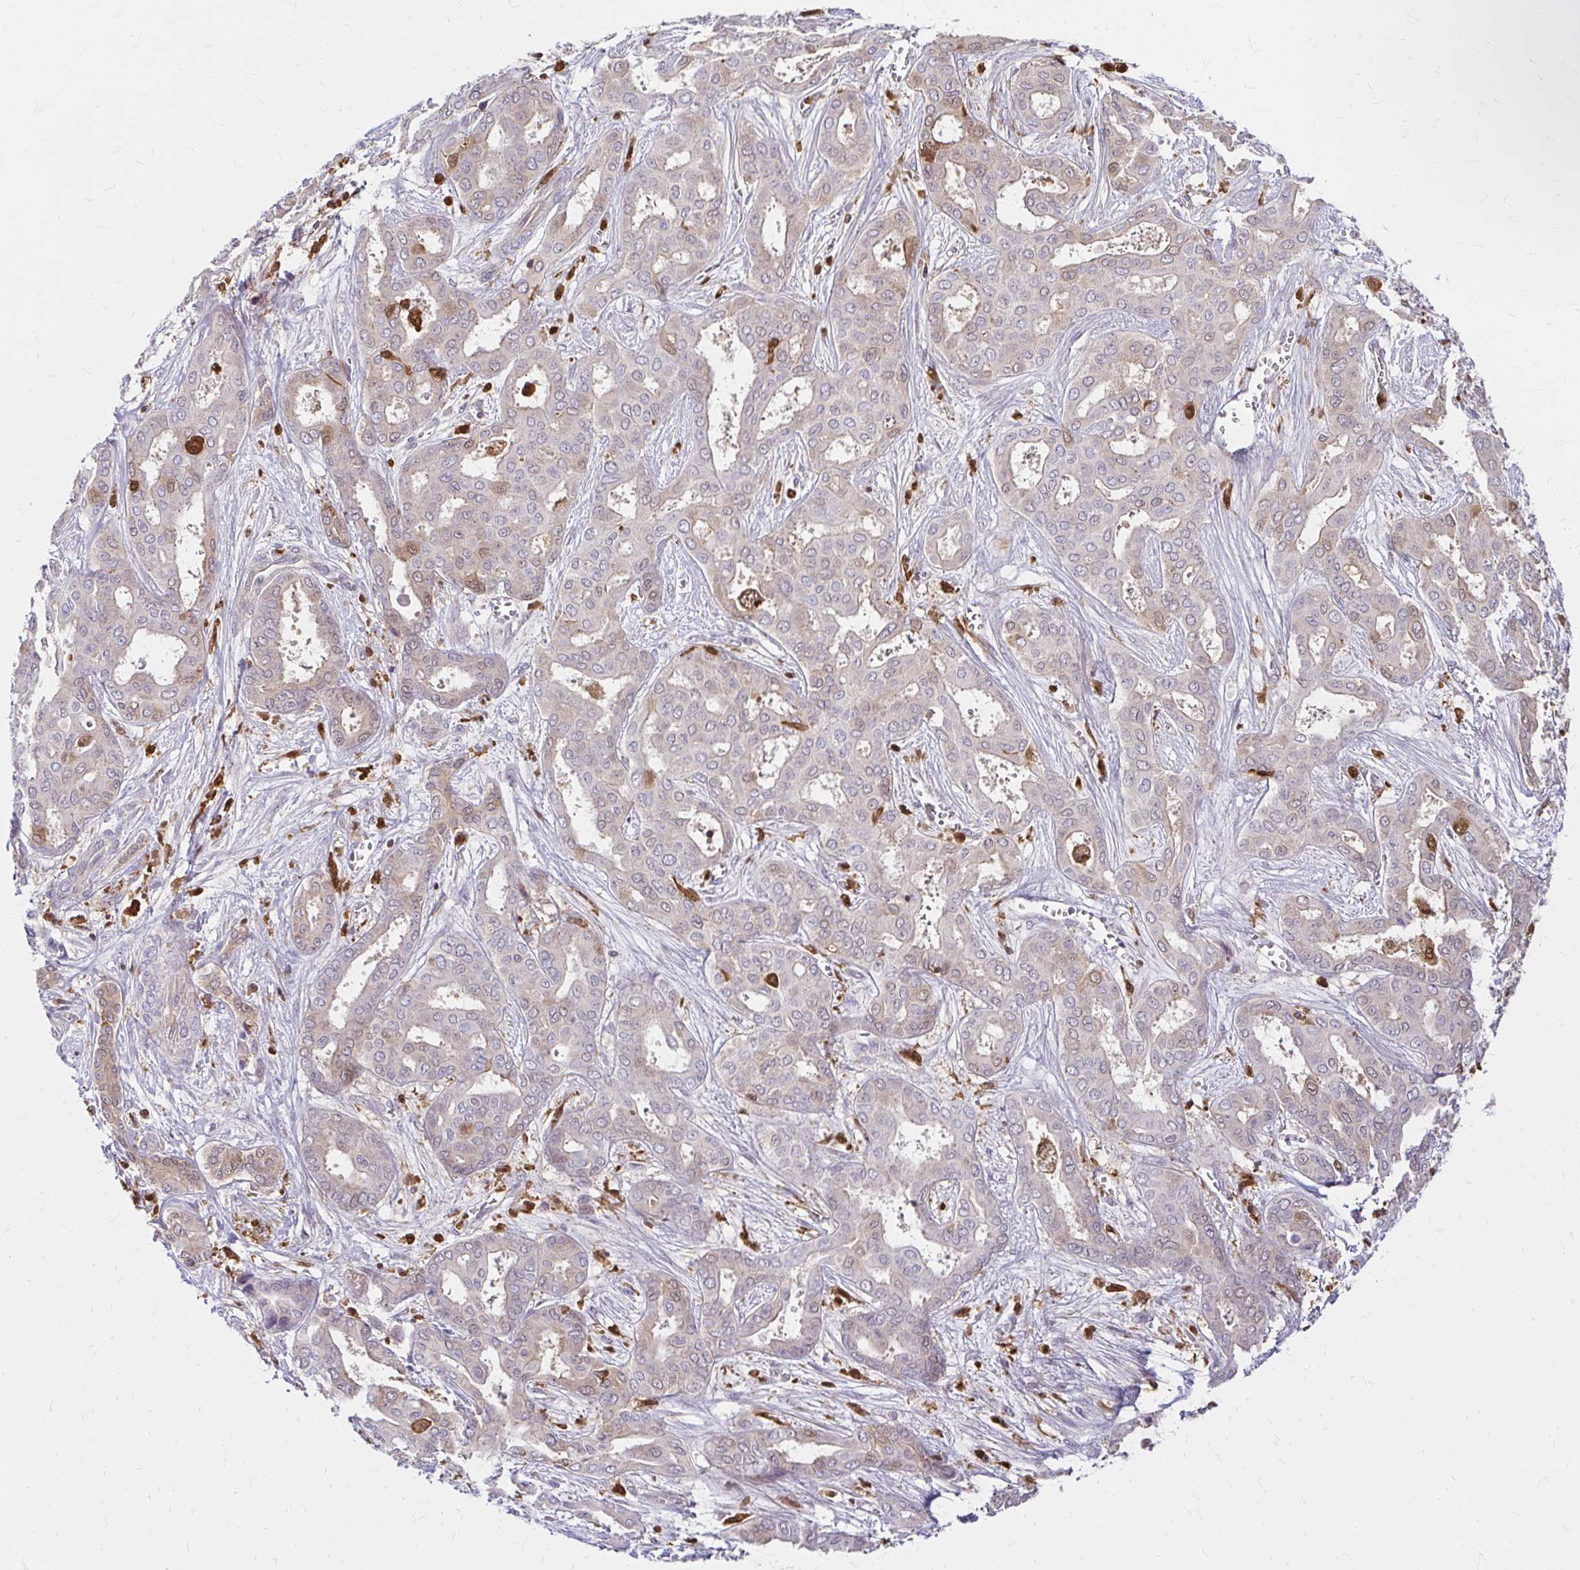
{"staining": {"intensity": "negative", "quantity": "none", "location": "none"}, "tissue": "liver cancer", "cell_type": "Tumor cells", "image_type": "cancer", "snomed": [{"axis": "morphology", "description": "Cholangiocarcinoma"}, {"axis": "topography", "description": "Liver"}], "caption": "The photomicrograph shows no staining of tumor cells in liver cancer (cholangiocarcinoma).", "gene": "PYCARD", "patient": {"sex": "female", "age": 64}}